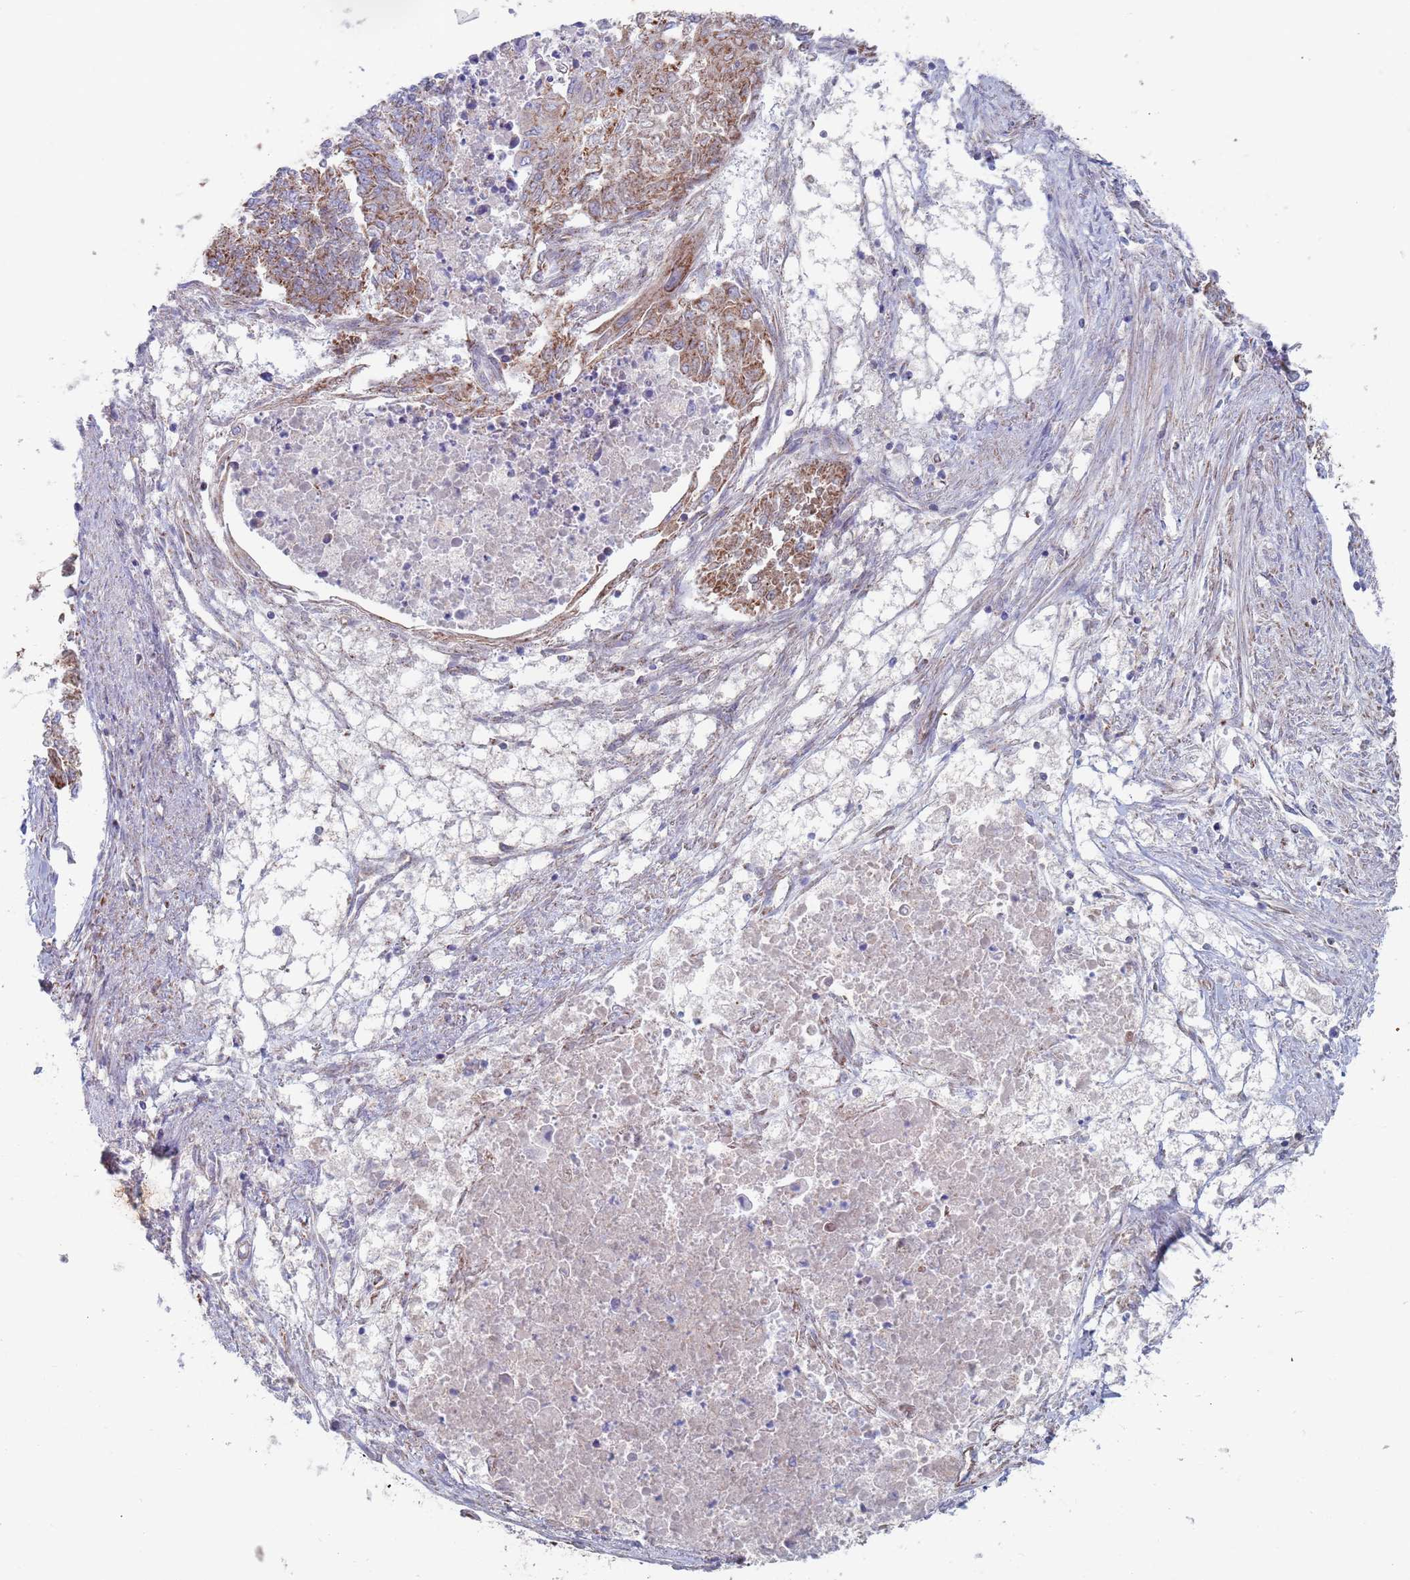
{"staining": {"intensity": "moderate", "quantity": ">75%", "location": "cytoplasmic/membranous"}, "tissue": "endometrial cancer", "cell_type": "Tumor cells", "image_type": "cancer", "snomed": [{"axis": "morphology", "description": "Adenocarcinoma, NOS"}, {"axis": "topography", "description": "Endometrium"}], "caption": "A brown stain shows moderate cytoplasmic/membranous staining of a protein in endometrial adenocarcinoma tumor cells.", "gene": "MRPL22", "patient": {"sex": "female", "age": 32}}